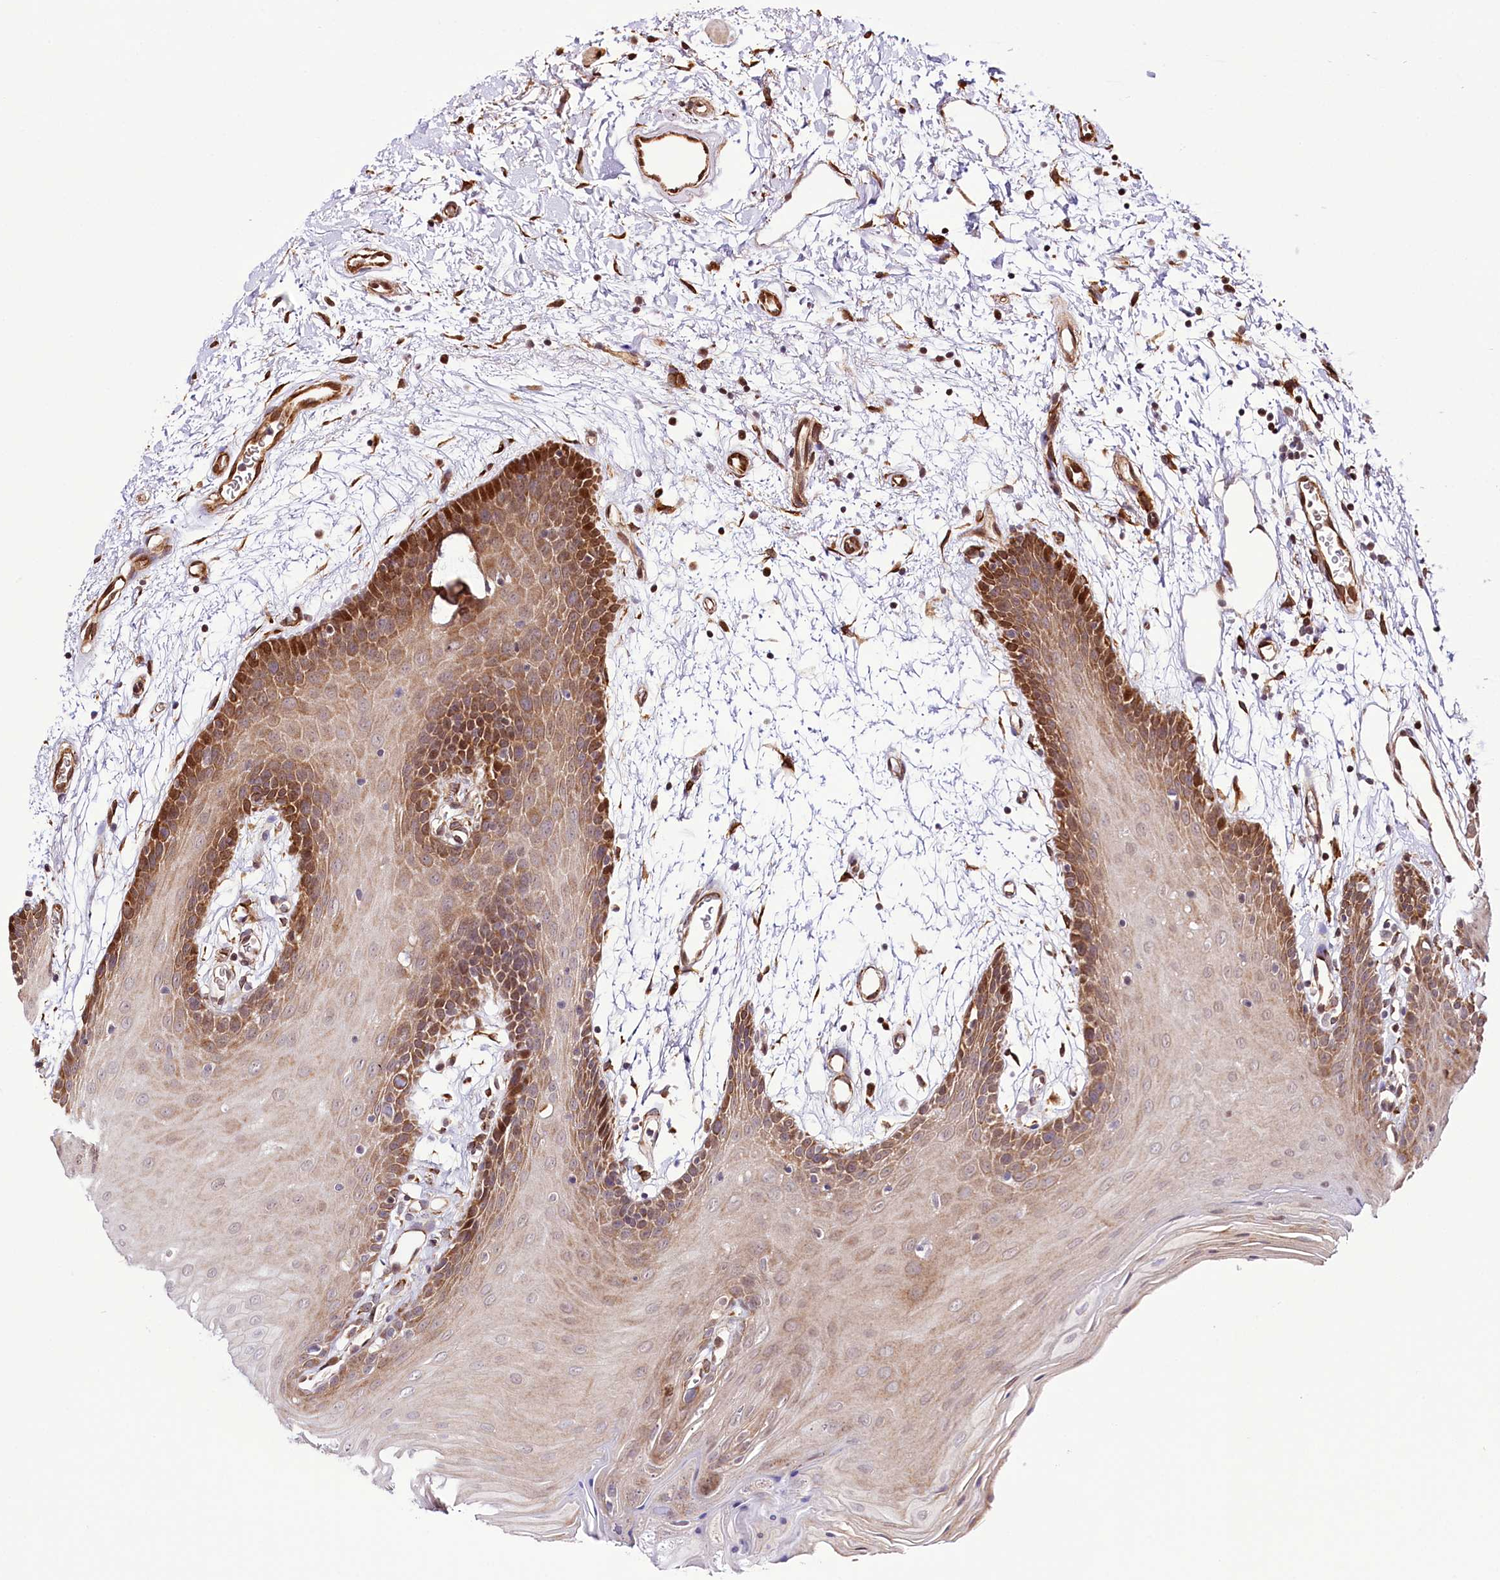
{"staining": {"intensity": "moderate", "quantity": "25%-75%", "location": "cytoplasmic/membranous,nuclear"}, "tissue": "oral mucosa", "cell_type": "Squamous epithelial cells", "image_type": "normal", "snomed": [{"axis": "morphology", "description": "Normal tissue, NOS"}, {"axis": "topography", "description": "Skeletal muscle"}, {"axis": "topography", "description": "Oral tissue"}, {"axis": "topography", "description": "Salivary gland"}, {"axis": "topography", "description": "Peripheral nerve tissue"}], "caption": "This is a histology image of IHC staining of benign oral mucosa, which shows moderate expression in the cytoplasmic/membranous,nuclear of squamous epithelial cells.", "gene": "CUTC", "patient": {"sex": "male", "age": 54}}